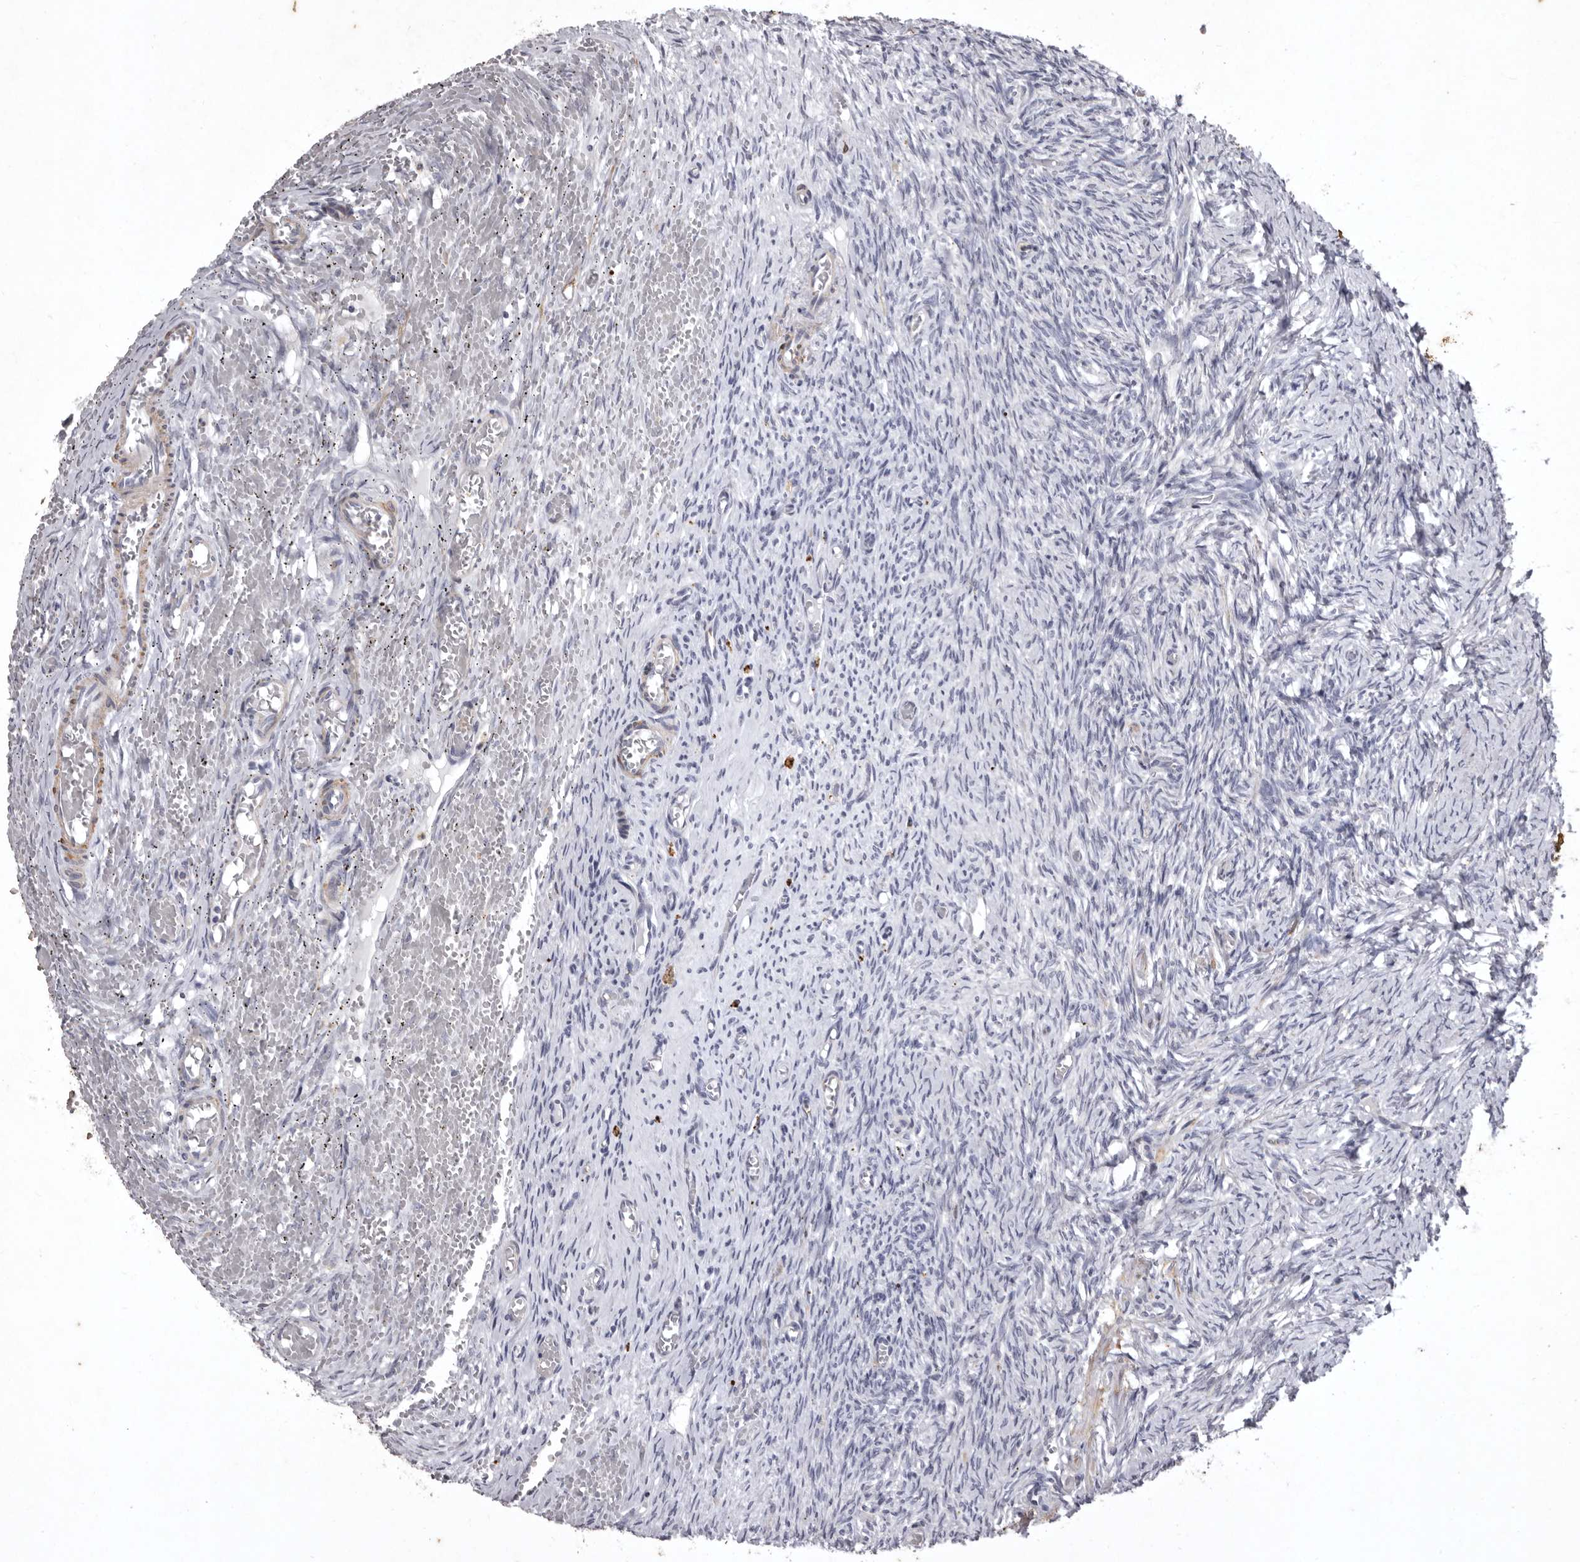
{"staining": {"intensity": "weak", "quantity": "25%-75%", "location": "cytoplasmic/membranous"}, "tissue": "ovary", "cell_type": "Follicle cells", "image_type": "normal", "snomed": [{"axis": "morphology", "description": "Adenocarcinoma, NOS"}, {"axis": "topography", "description": "Endometrium"}], "caption": "Weak cytoplasmic/membranous expression for a protein is present in approximately 25%-75% of follicle cells of benign ovary using IHC.", "gene": "NKAIN4", "patient": {"sex": "female", "age": 32}}